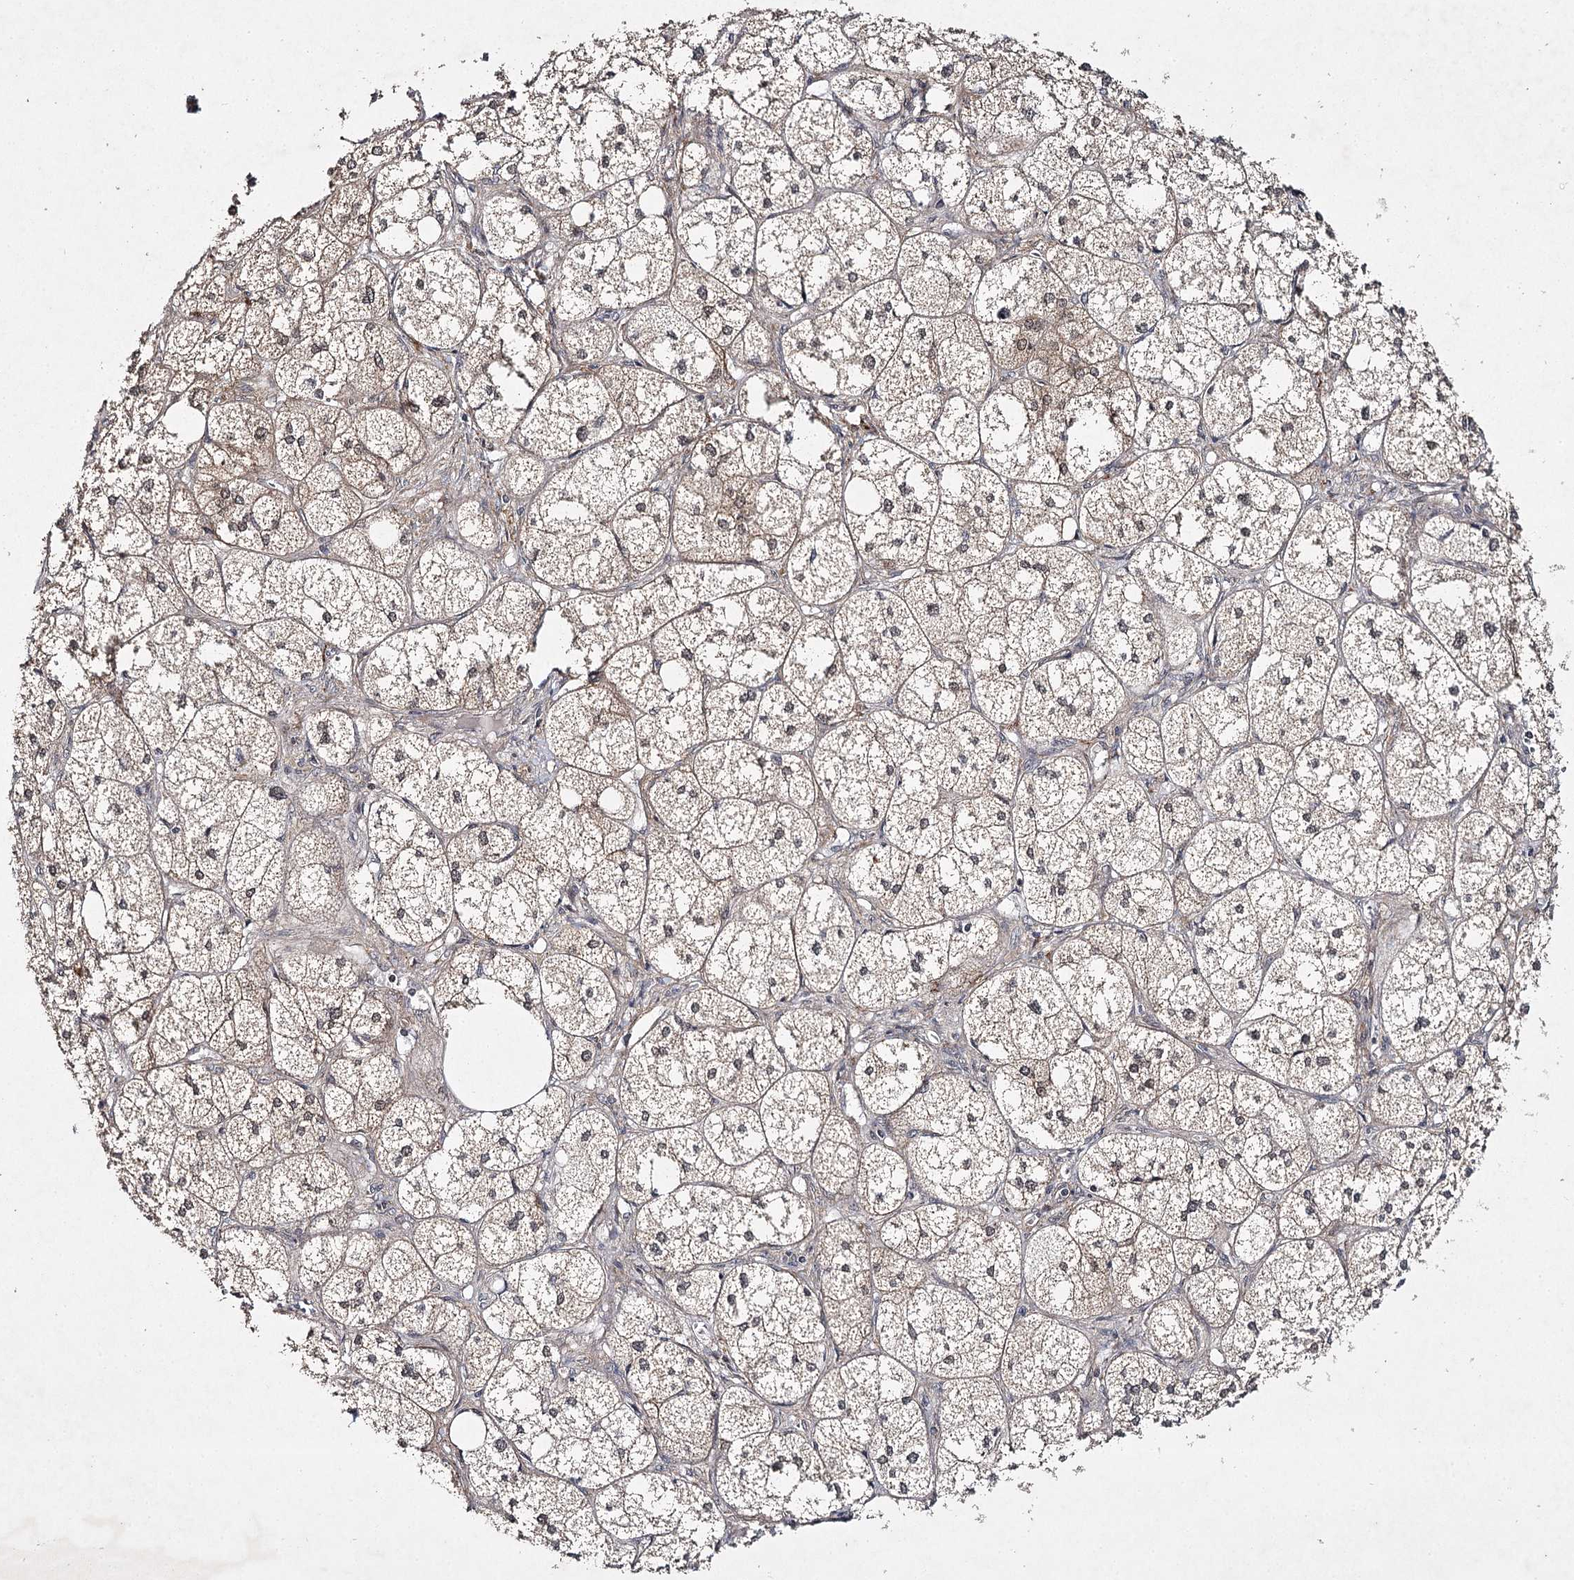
{"staining": {"intensity": "strong", "quantity": "25%-75%", "location": "cytoplasmic/membranous,nuclear"}, "tissue": "adrenal gland", "cell_type": "Glandular cells", "image_type": "normal", "snomed": [{"axis": "morphology", "description": "Normal tissue, NOS"}, {"axis": "topography", "description": "Adrenal gland"}], "caption": "High-magnification brightfield microscopy of normal adrenal gland stained with DAB (brown) and counterstained with hematoxylin (blue). glandular cells exhibit strong cytoplasmic/membranous,nuclear expression is present in approximately25%-75% of cells. Nuclei are stained in blue.", "gene": "DCUN1D4", "patient": {"sex": "female", "age": 61}}